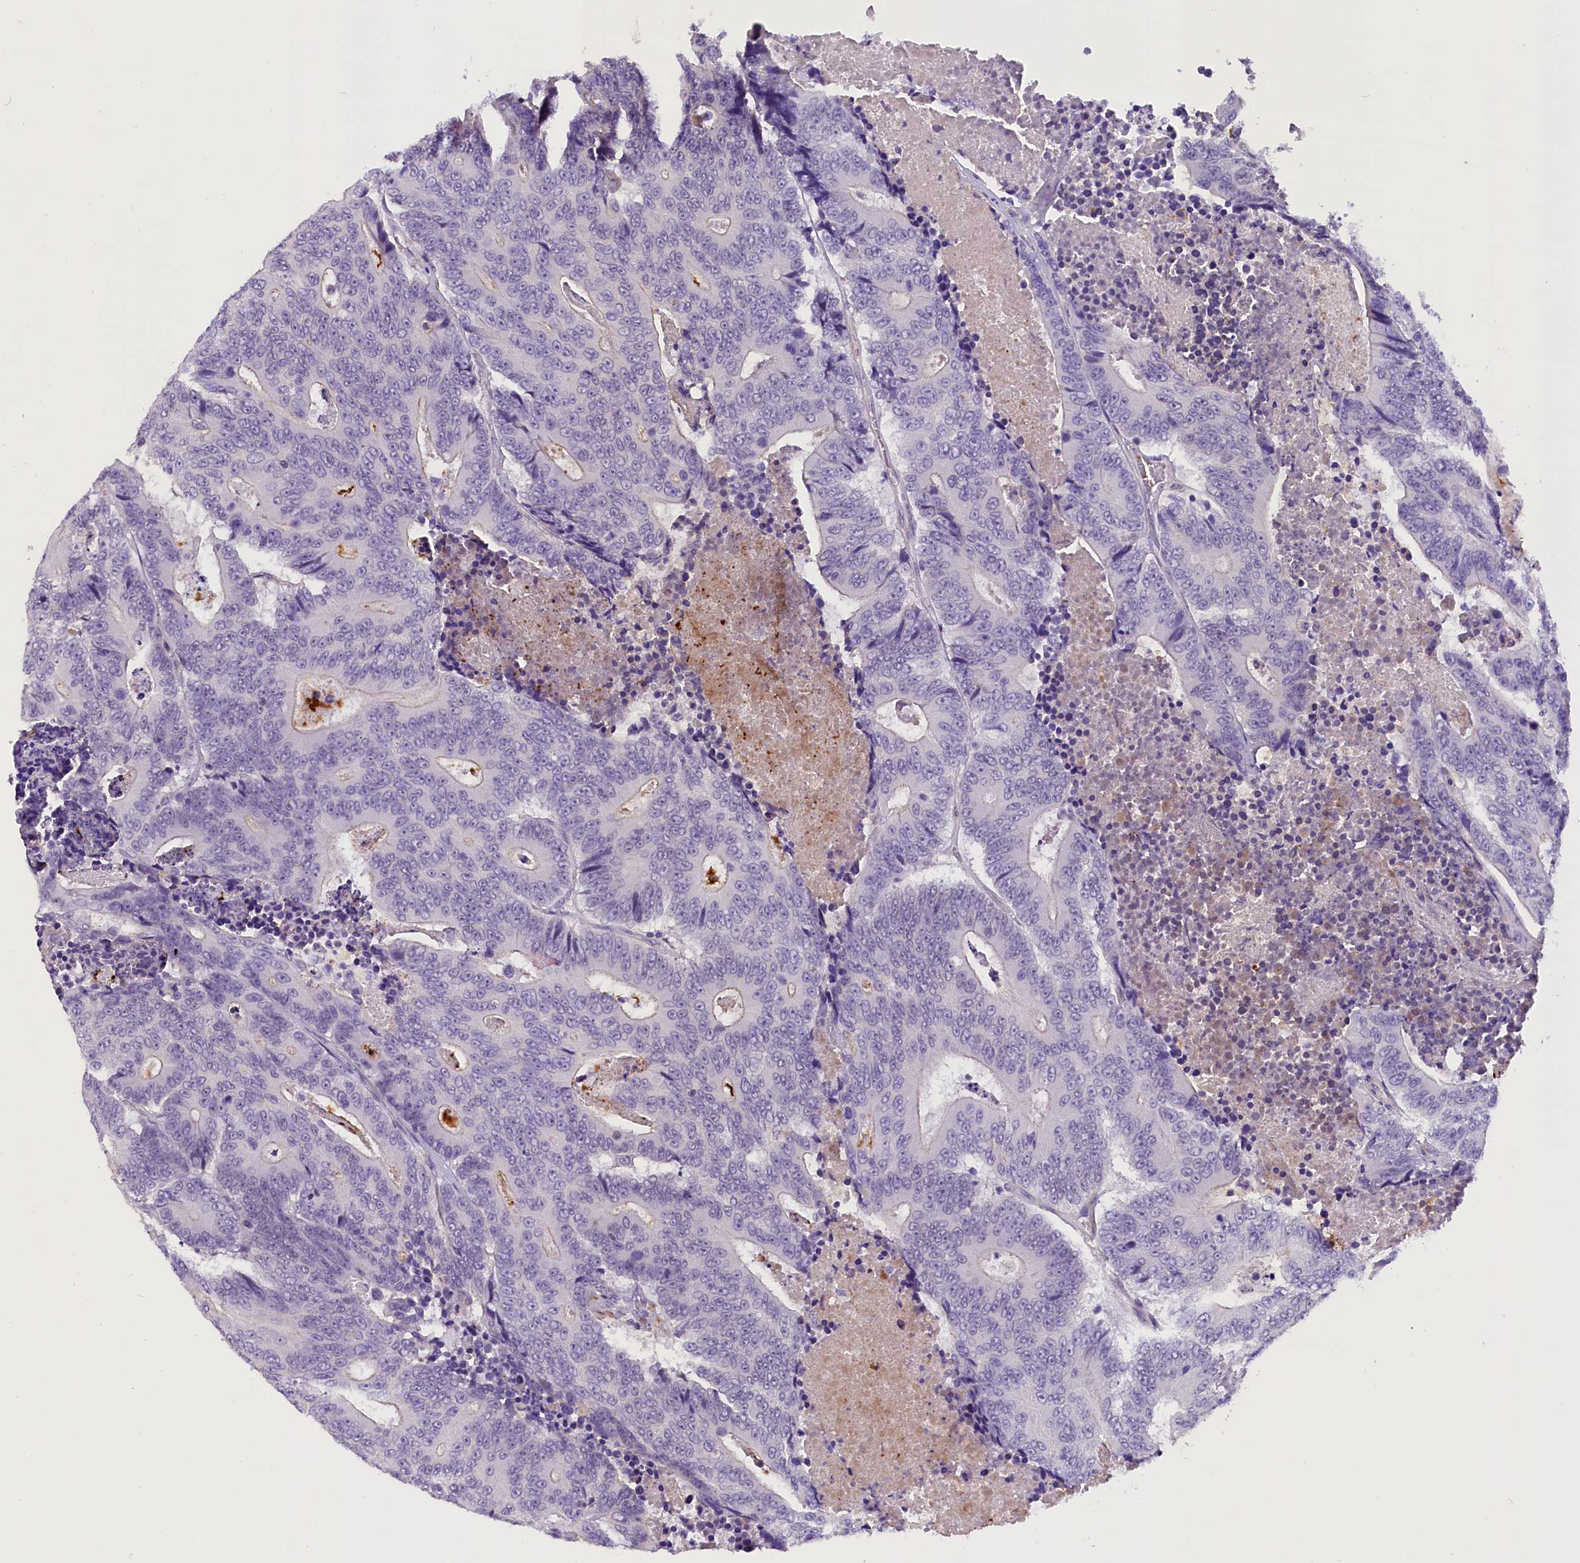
{"staining": {"intensity": "negative", "quantity": "none", "location": "none"}, "tissue": "colorectal cancer", "cell_type": "Tumor cells", "image_type": "cancer", "snomed": [{"axis": "morphology", "description": "Adenocarcinoma, NOS"}, {"axis": "topography", "description": "Colon"}], "caption": "Protein analysis of colorectal adenocarcinoma shows no significant staining in tumor cells.", "gene": "MEX3B", "patient": {"sex": "male", "age": 83}}